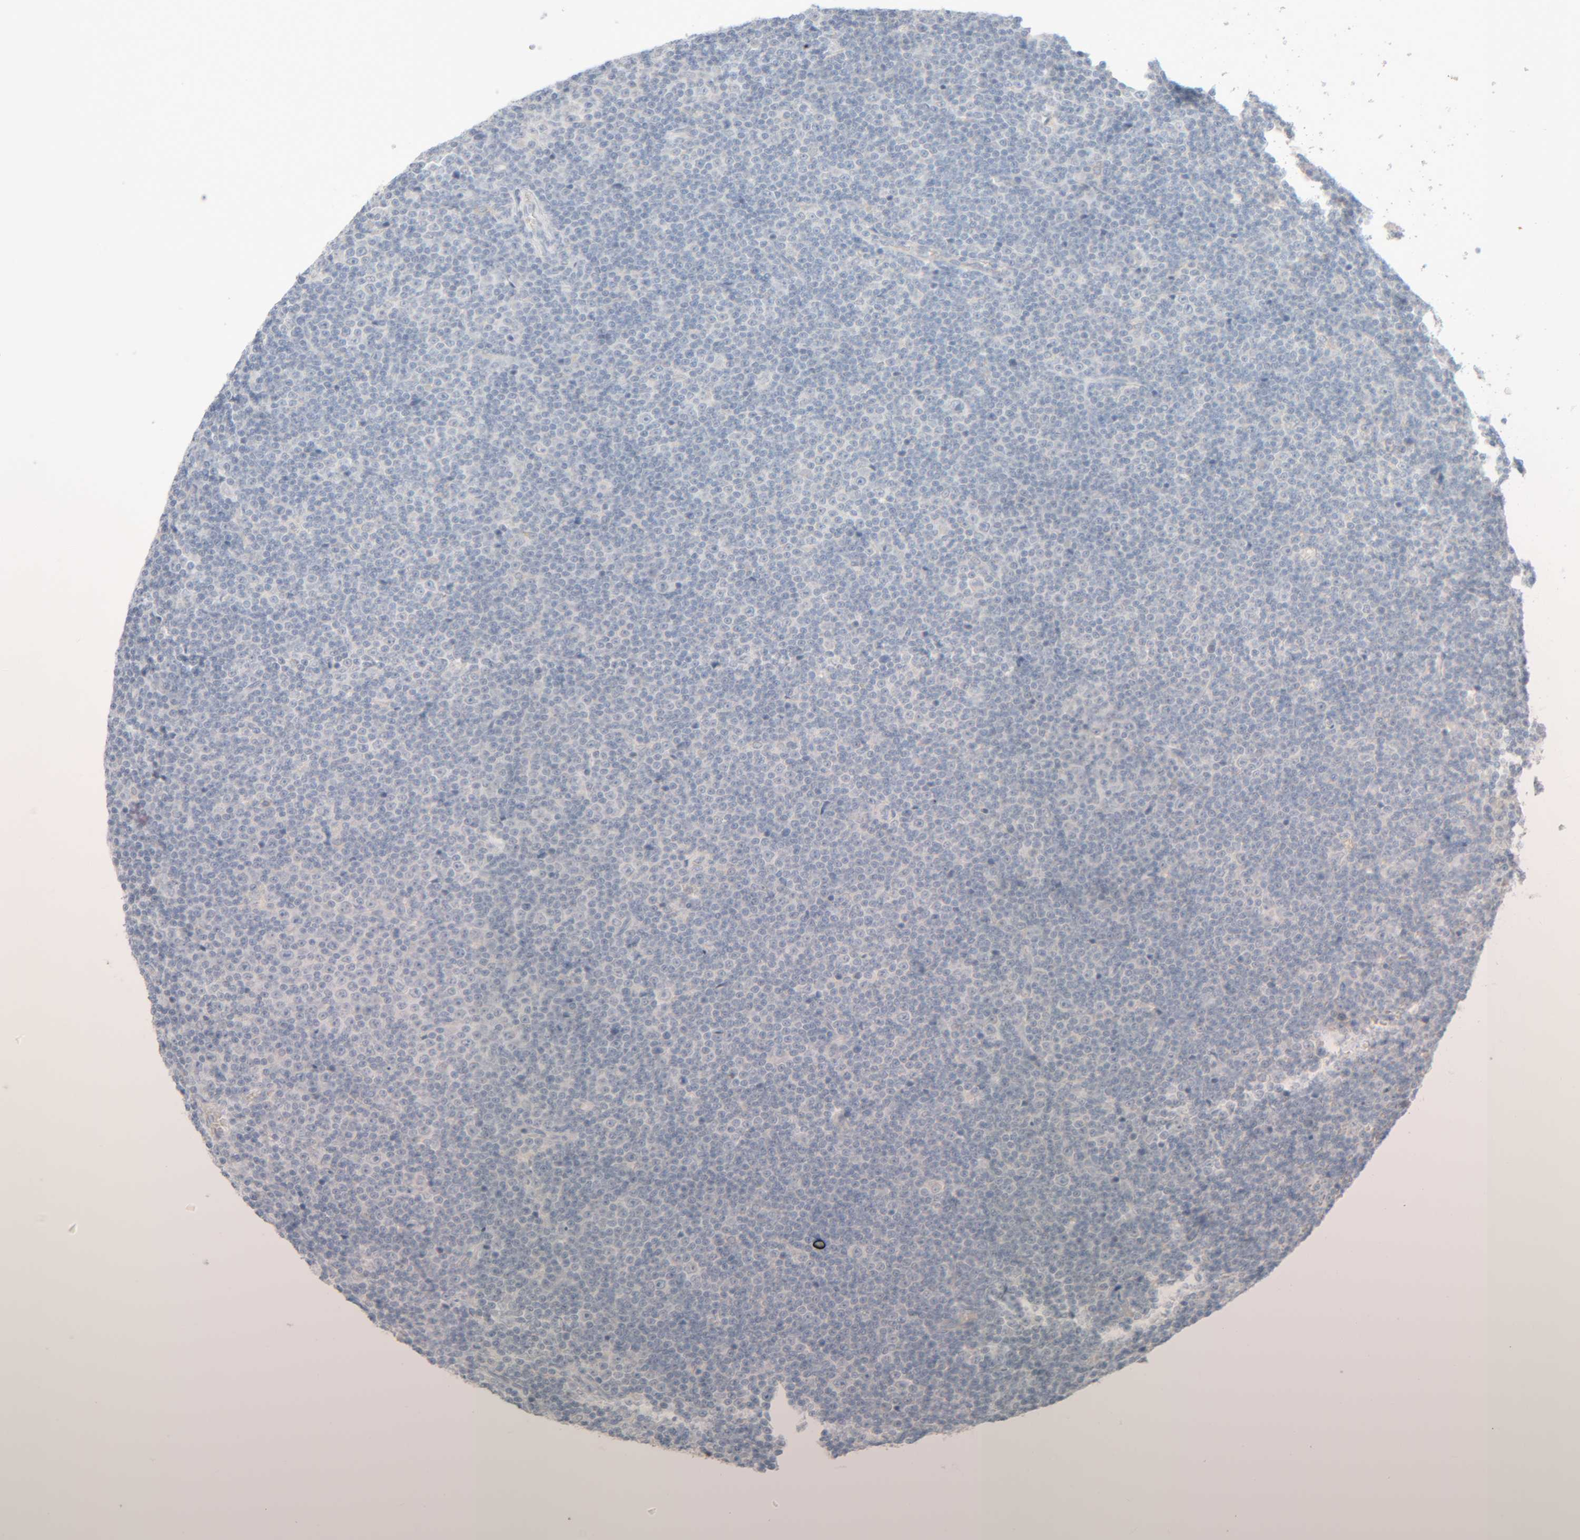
{"staining": {"intensity": "negative", "quantity": "none", "location": "none"}, "tissue": "lymphoma", "cell_type": "Tumor cells", "image_type": "cancer", "snomed": [{"axis": "morphology", "description": "Malignant lymphoma, non-Hodgkin's type, Low grade"}, {"axis": "topography", "description": "Lymph node"}], "caption": "Tumor cells show no significant positivity in malignant lymphoma, non-Hodgkin's type (low-grade).", "gene": "RIDA", "patient": {"sex": "female", "age": 67}}